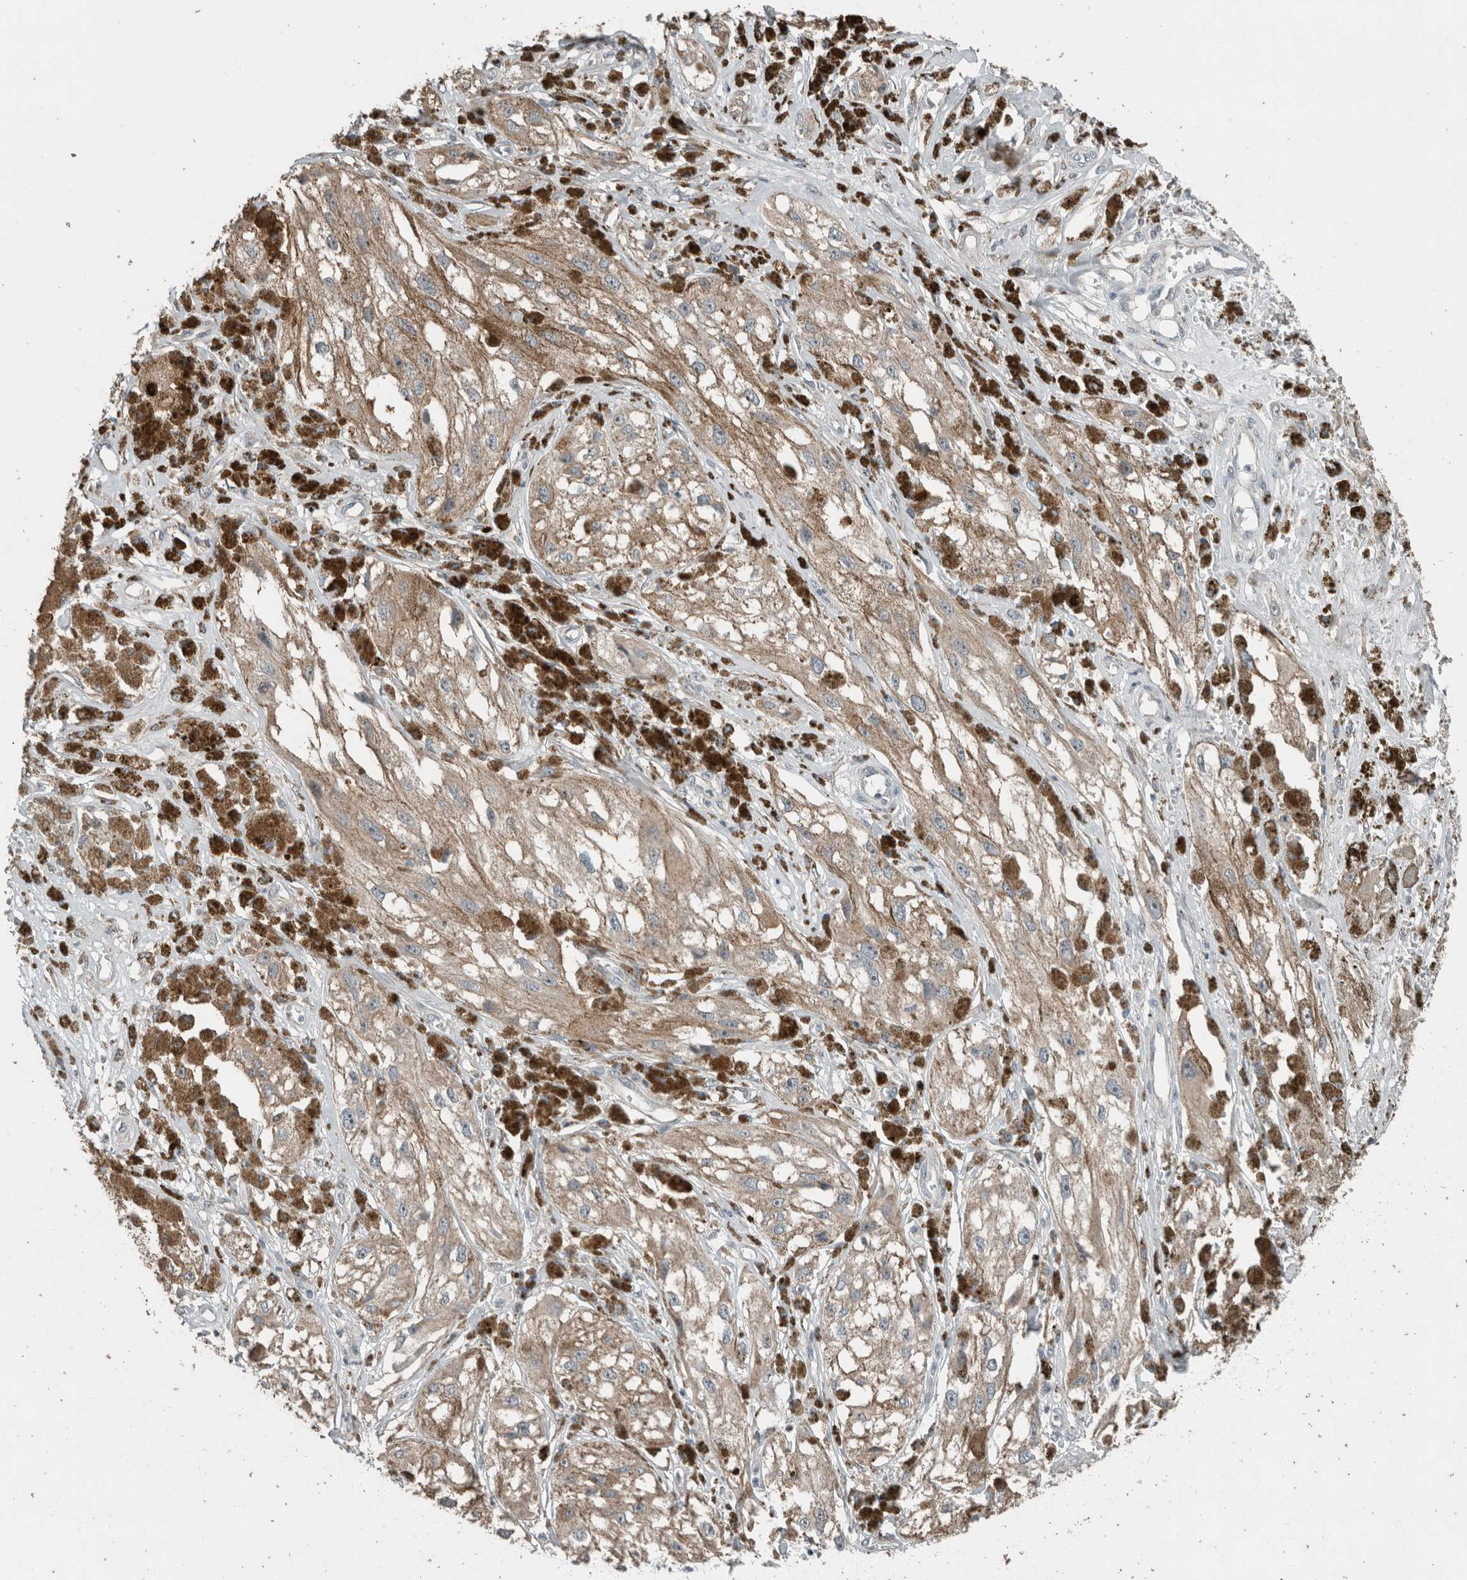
{"staining": {"intensity": "negative", "quantity": "none", "location": "none"}, "tissue": "melanoma", "cell_type": "Tumor cells", "image_type": "cancer", "snomed": [{"axis": "morphology", "description": "Malignant melanoma, NOS"}, {"axis": "topography", "description": "Skin"}], "caption": "High magnification brightfield microscopy of malignant melanoma stained with DAB (brown) and counterstained with hematoxylin (blue): tumor cells show no significant positivity.", "gene": "ACVR2B", "patient": {"sex": "male", "age": 88}}